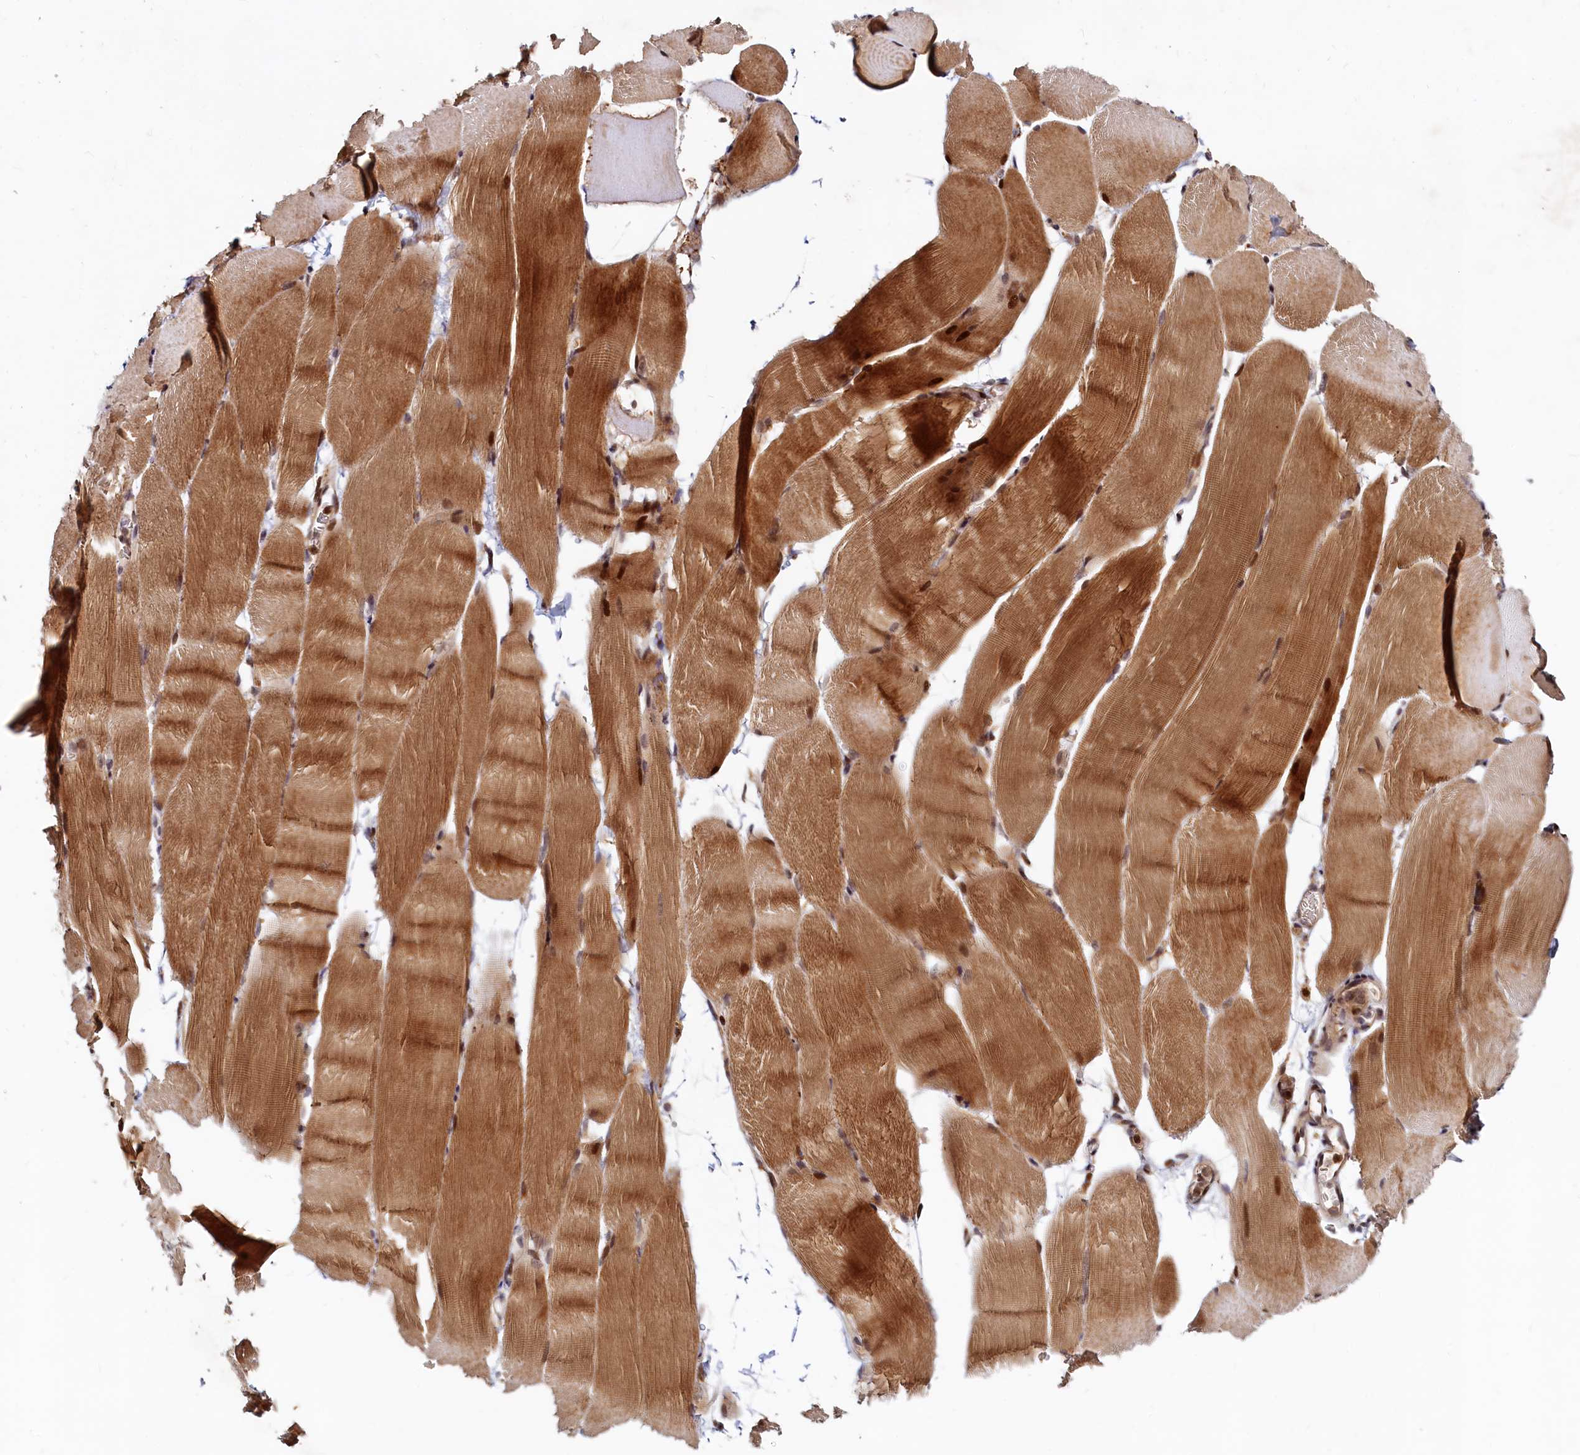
{"staining": {"intensity": "moderate", "quantity": ">75%", "location": "cytoplasmic/membranous,nuclear"}, "tissue": "skeletal muscle", "cell_type": "Myocytes", "image_type": "normal", "snomed": [{"axis": "morphology", "description": "Normal tissue, NOS"}, {"axis": "topography", "description": "Skeletal muscle"}, {"axis": "topography", "description": "Parathyroid gland"}], "caption": "DAB immunohistochemical staining of normal skeletal muscle exhibits moderate cytoplasmic/membranous,nuclear protein positivity in approximately >75% of myocytes. Using DAB (brown) and hematoxylin (blue) stains, captured at high magnification using brightfield microscopy.", "gene": "TRAPPC4", "patient": {"sex": "female", "age": 37}}